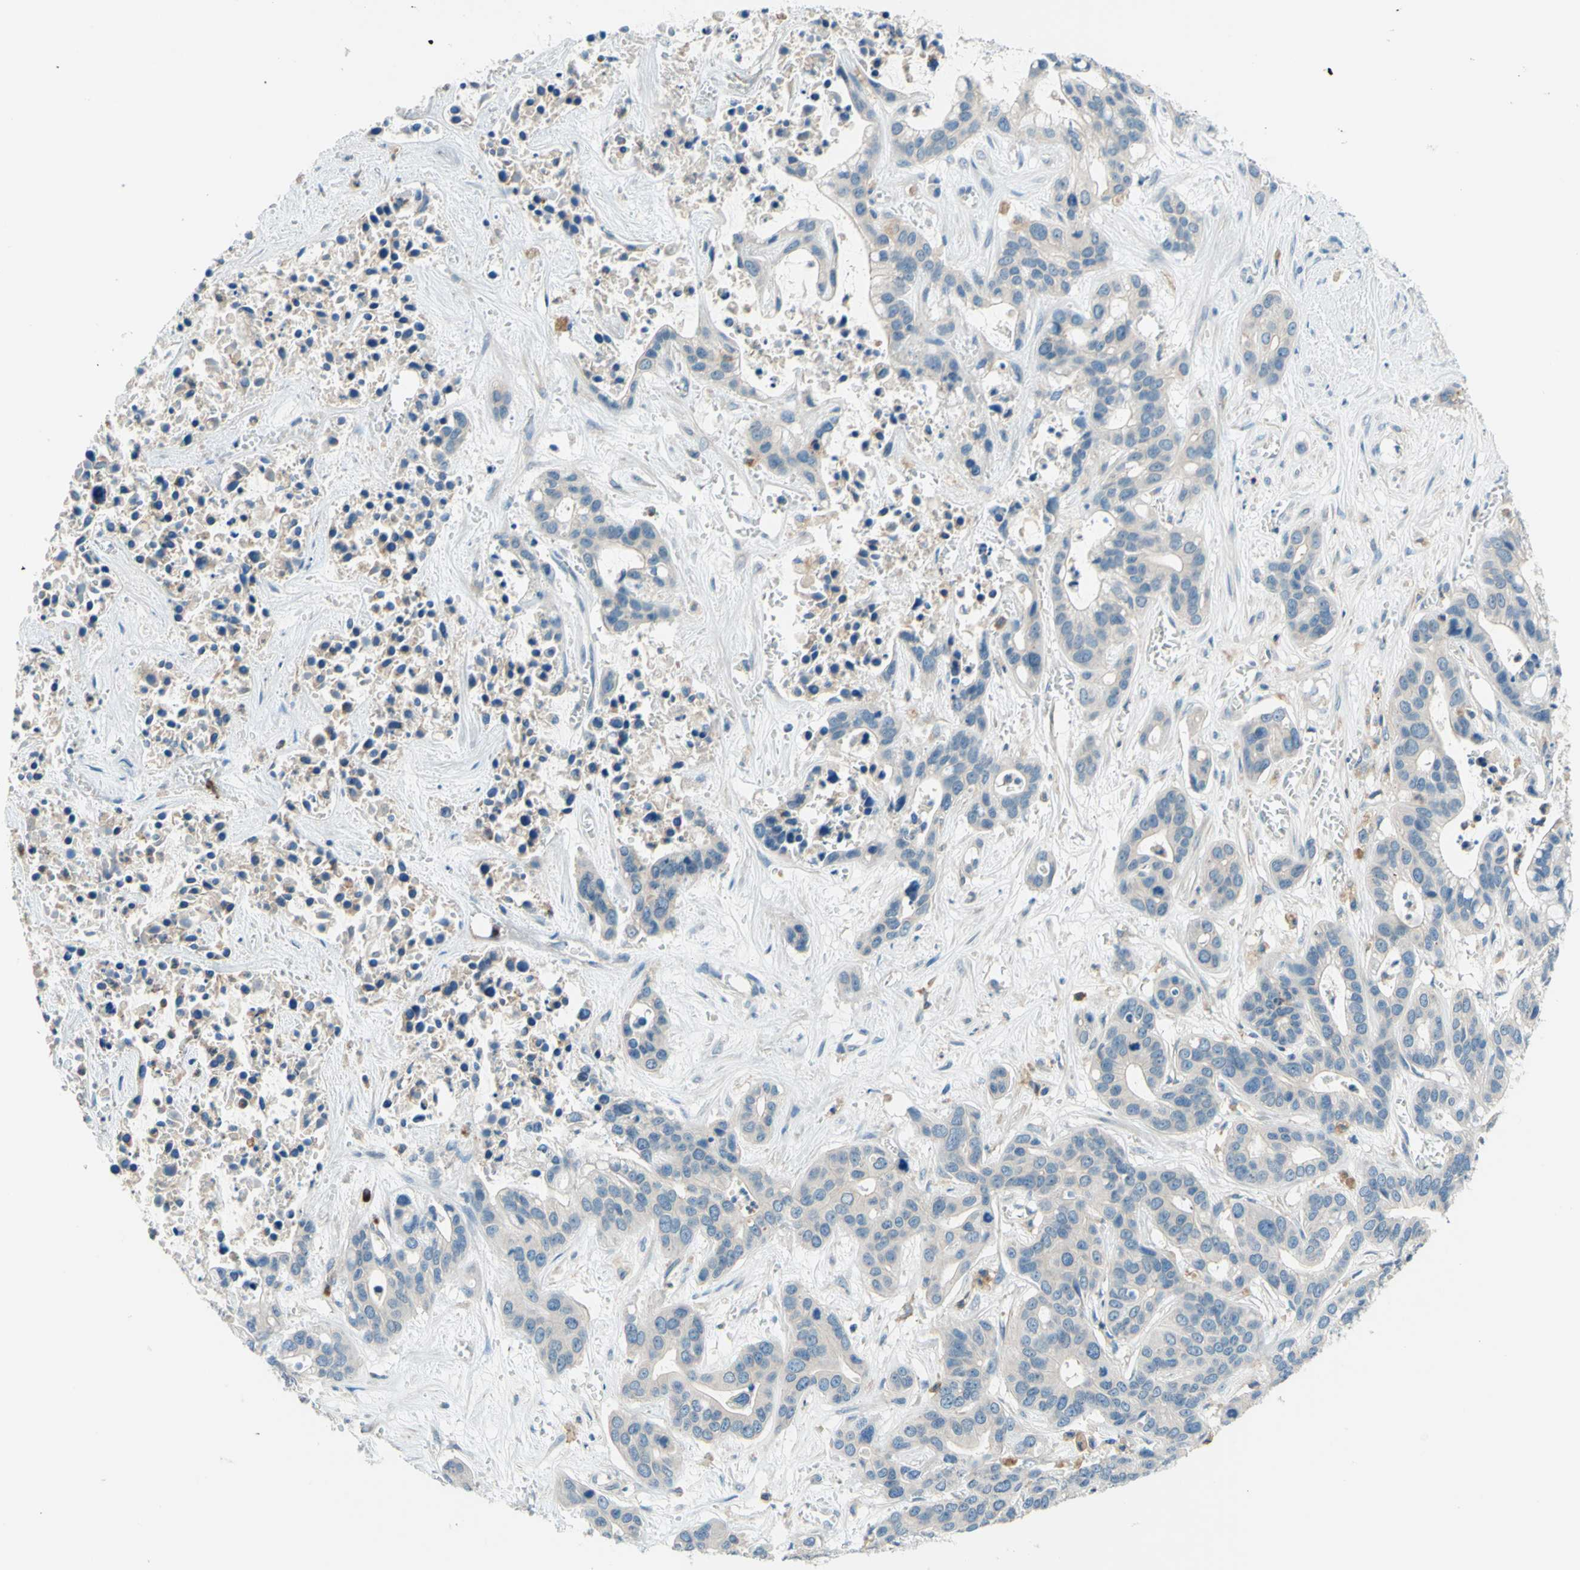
{"staining": {"intensity": "negative", "quantity": "none", "location": "none"}, "tissue": "liver cancer", "cell_type": "Tumor cells", "image_type": "cancer", "snomed": [{"axis": "morphology", "description": "Cholangiocarcinoma"}, {"axis": "topography", "description": "Liver"}], "caption": "A photomicrograph of human liver cancer is negative for staining in tumor cells. The staining was performed using DAB to visualize the protein expression in brown, while the nuclei were stained in blue with hematoxylin (Magnification: 20x).", "gene": "SIGLEC9", "patient": {"sex": "female", "age": 65}}